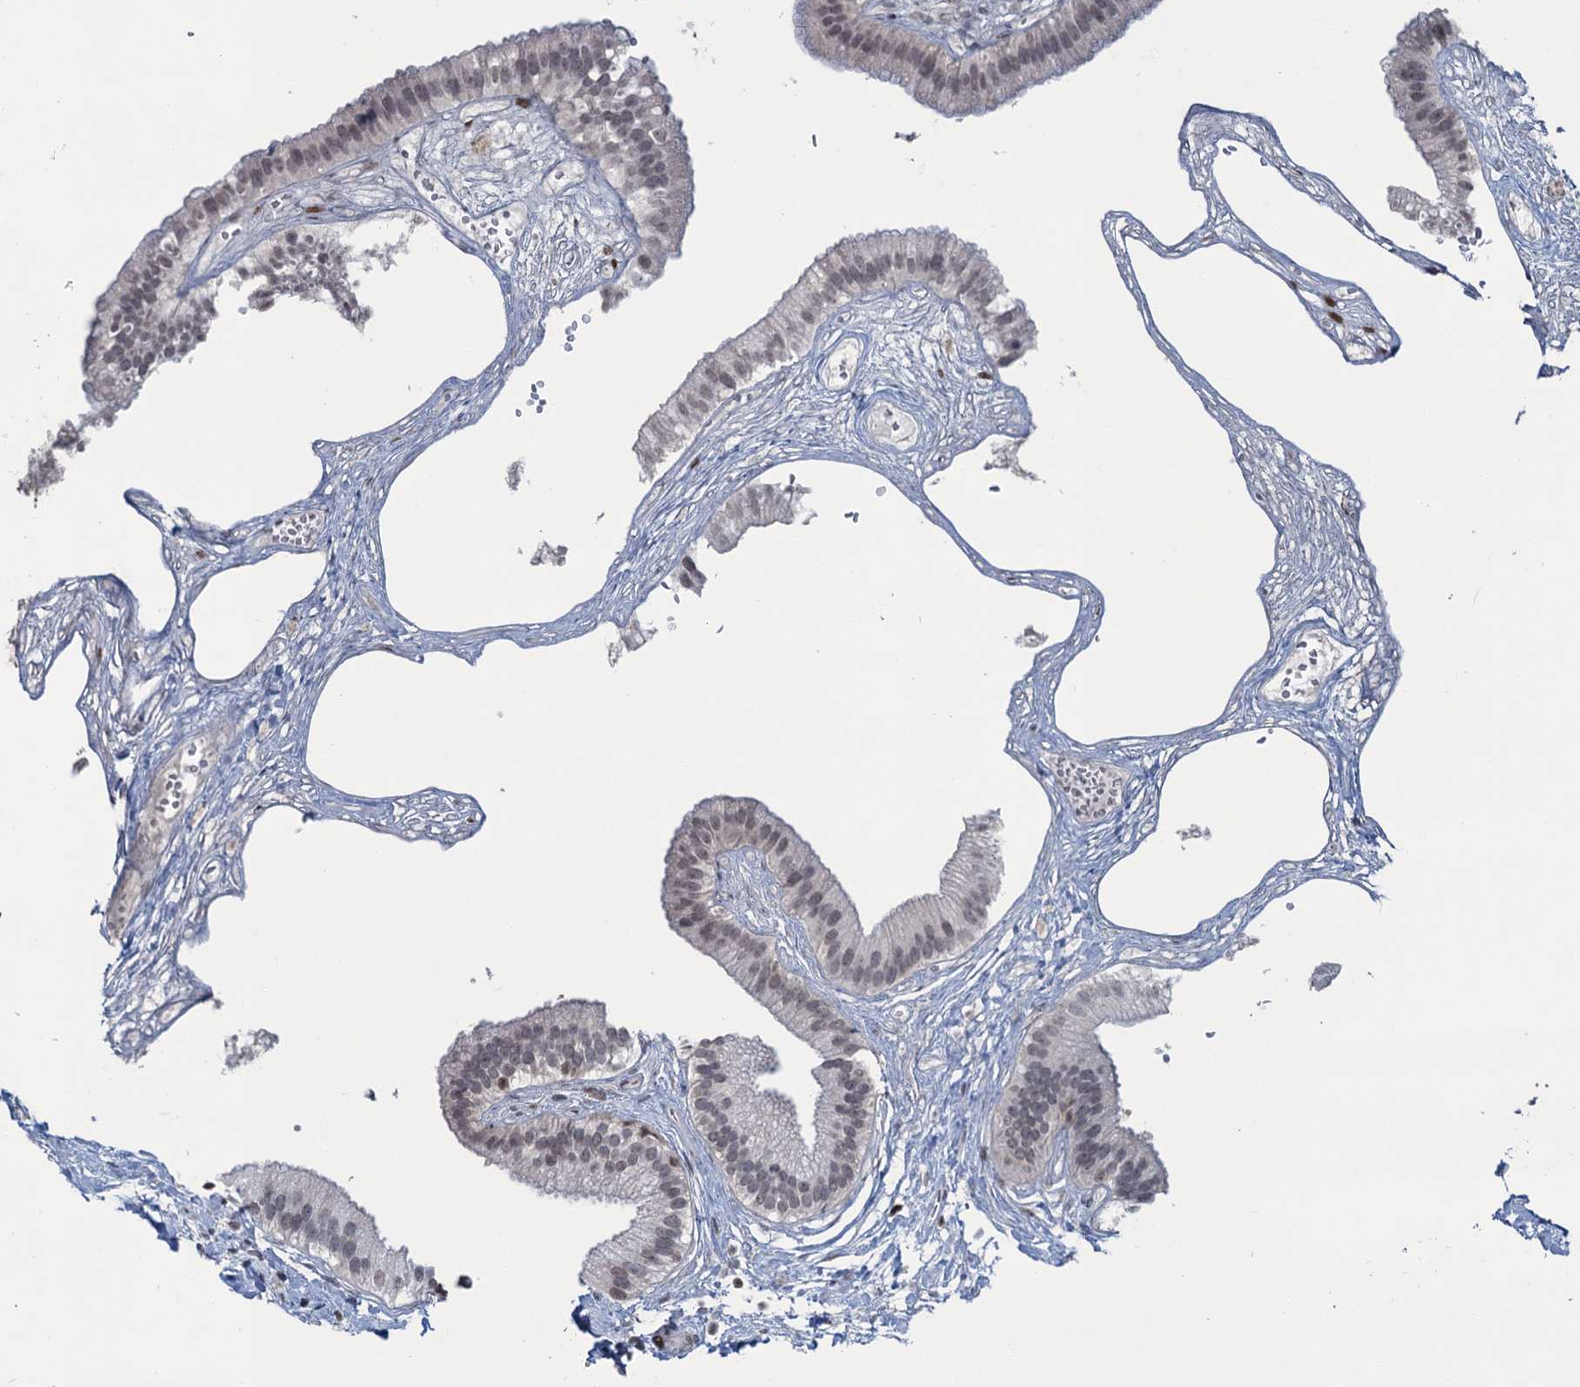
{"staining": {"intensity": "moderate", "quantity": "<25%", "location": "nuclear"}, "tissue": "gallbladder", "cell_type": "Glandular cells", "image_type": "normal", "snomed": [{"axis": "morphology", "description": "Normal tissue, NOS"}, {"axis": "topography", "description": "Gallbladder"}], "caption": "Immunohistochemical staining of benign human gallbladder exhibits <25% levels of moderate nuclear protein staining in approximately <25% of glandular cells. The staining is performed using DAB brown chromogen to label protein expression. The nuclei are counter-stained blue using hematoxylin.", "gene": "FYB1", "patient": {"sex": "female", "age": 54}}